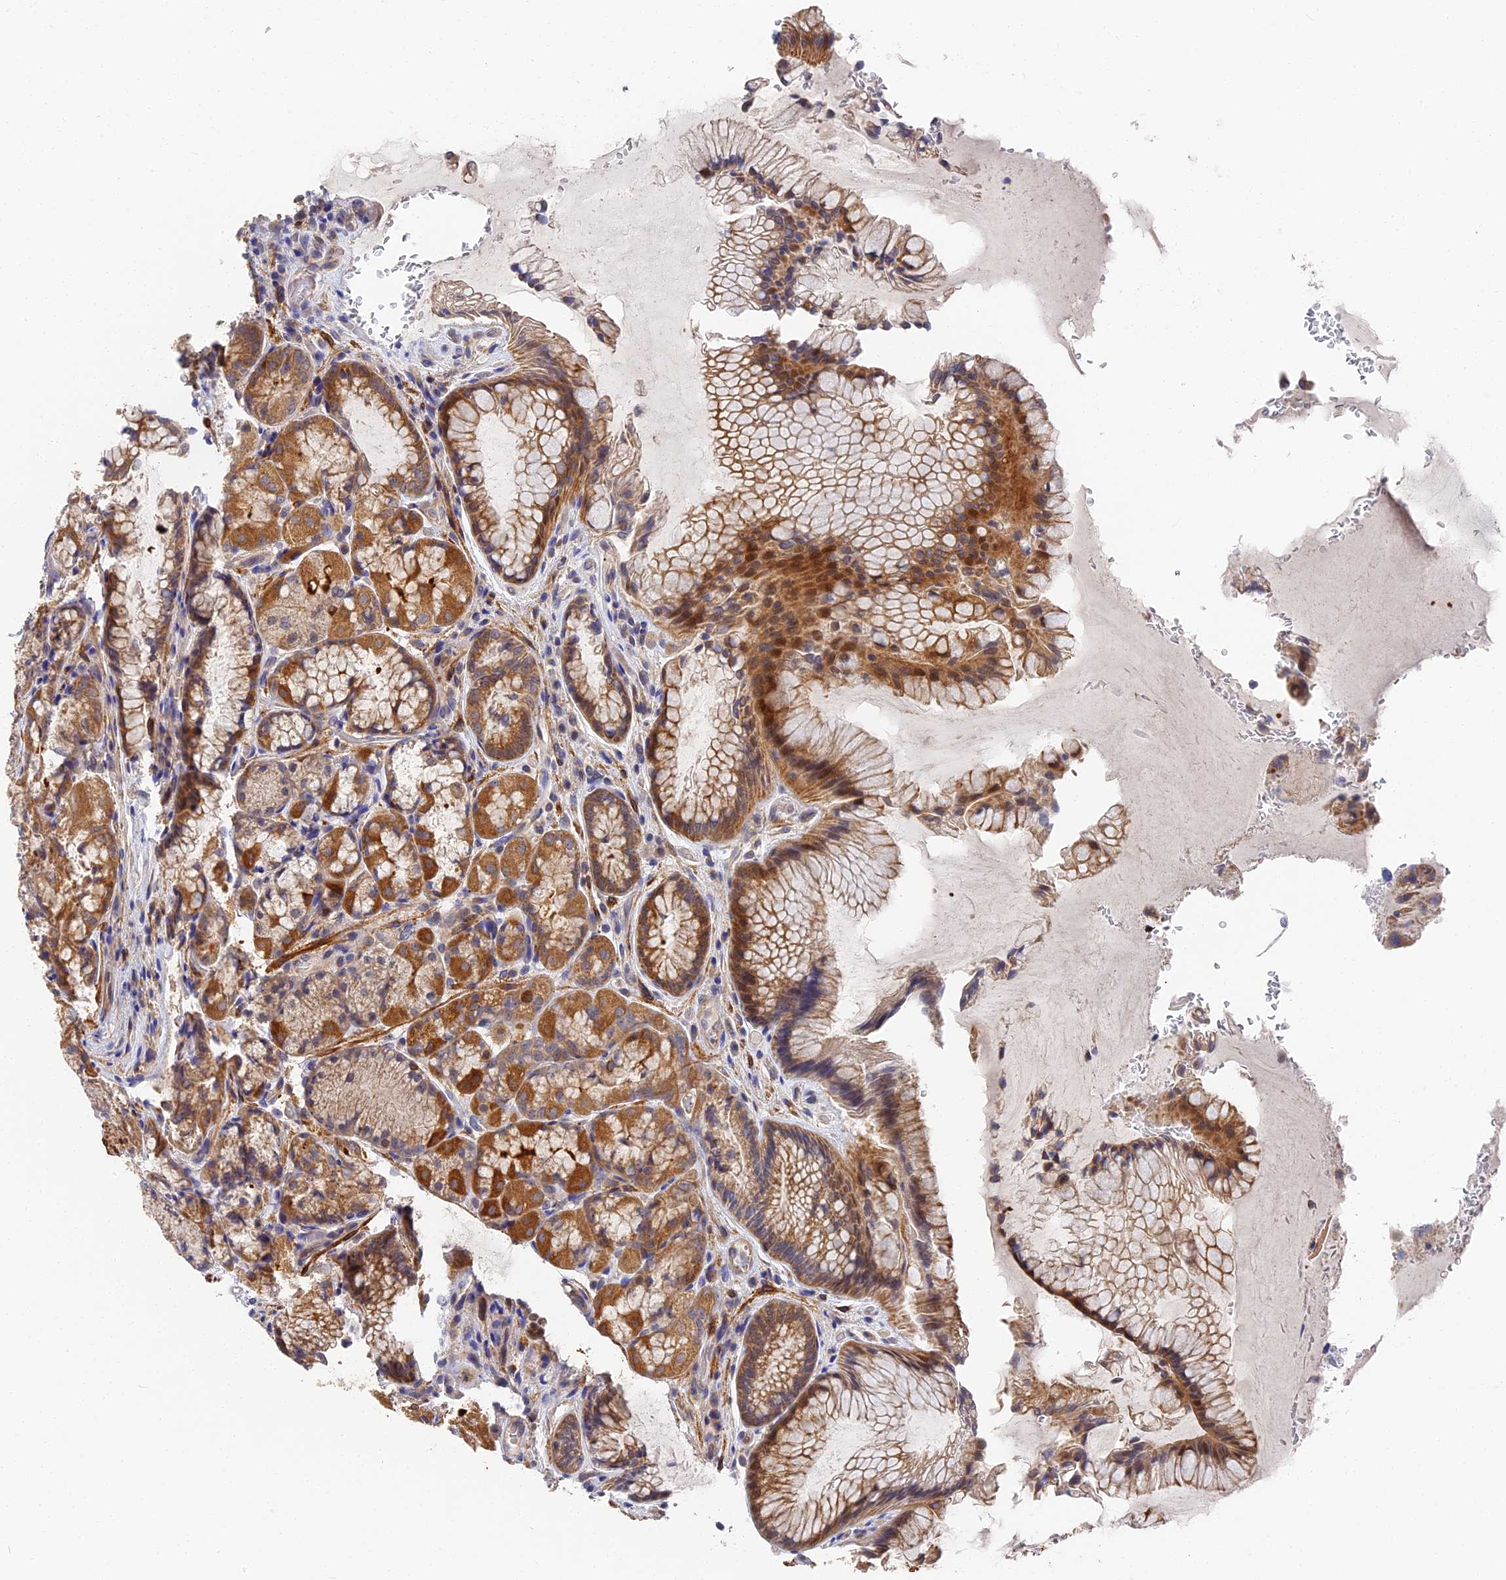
{"staining": {"intensity": "moderate", "quantity": "25%-75%", "location": "cytoplasmic/membranous,nuclear"}, "tissue": "stomach", "cell_type": "Glandular cells", "image_type": "normal", "snomed": [{"axis": "morphology", "description": "Normal tissue, NOS"}, {"axis": "topography", "description": "Stomach"}], "caption": "Immunohistochemistry (IHC) of unremarkable stomach exhibits medium levels of moderate cytoplasmic/membranous,nuclear expression in about 25%-75% of glandular cells.", "gene": "CCDC113", "patient": {"sex": "male", "age": 63}}